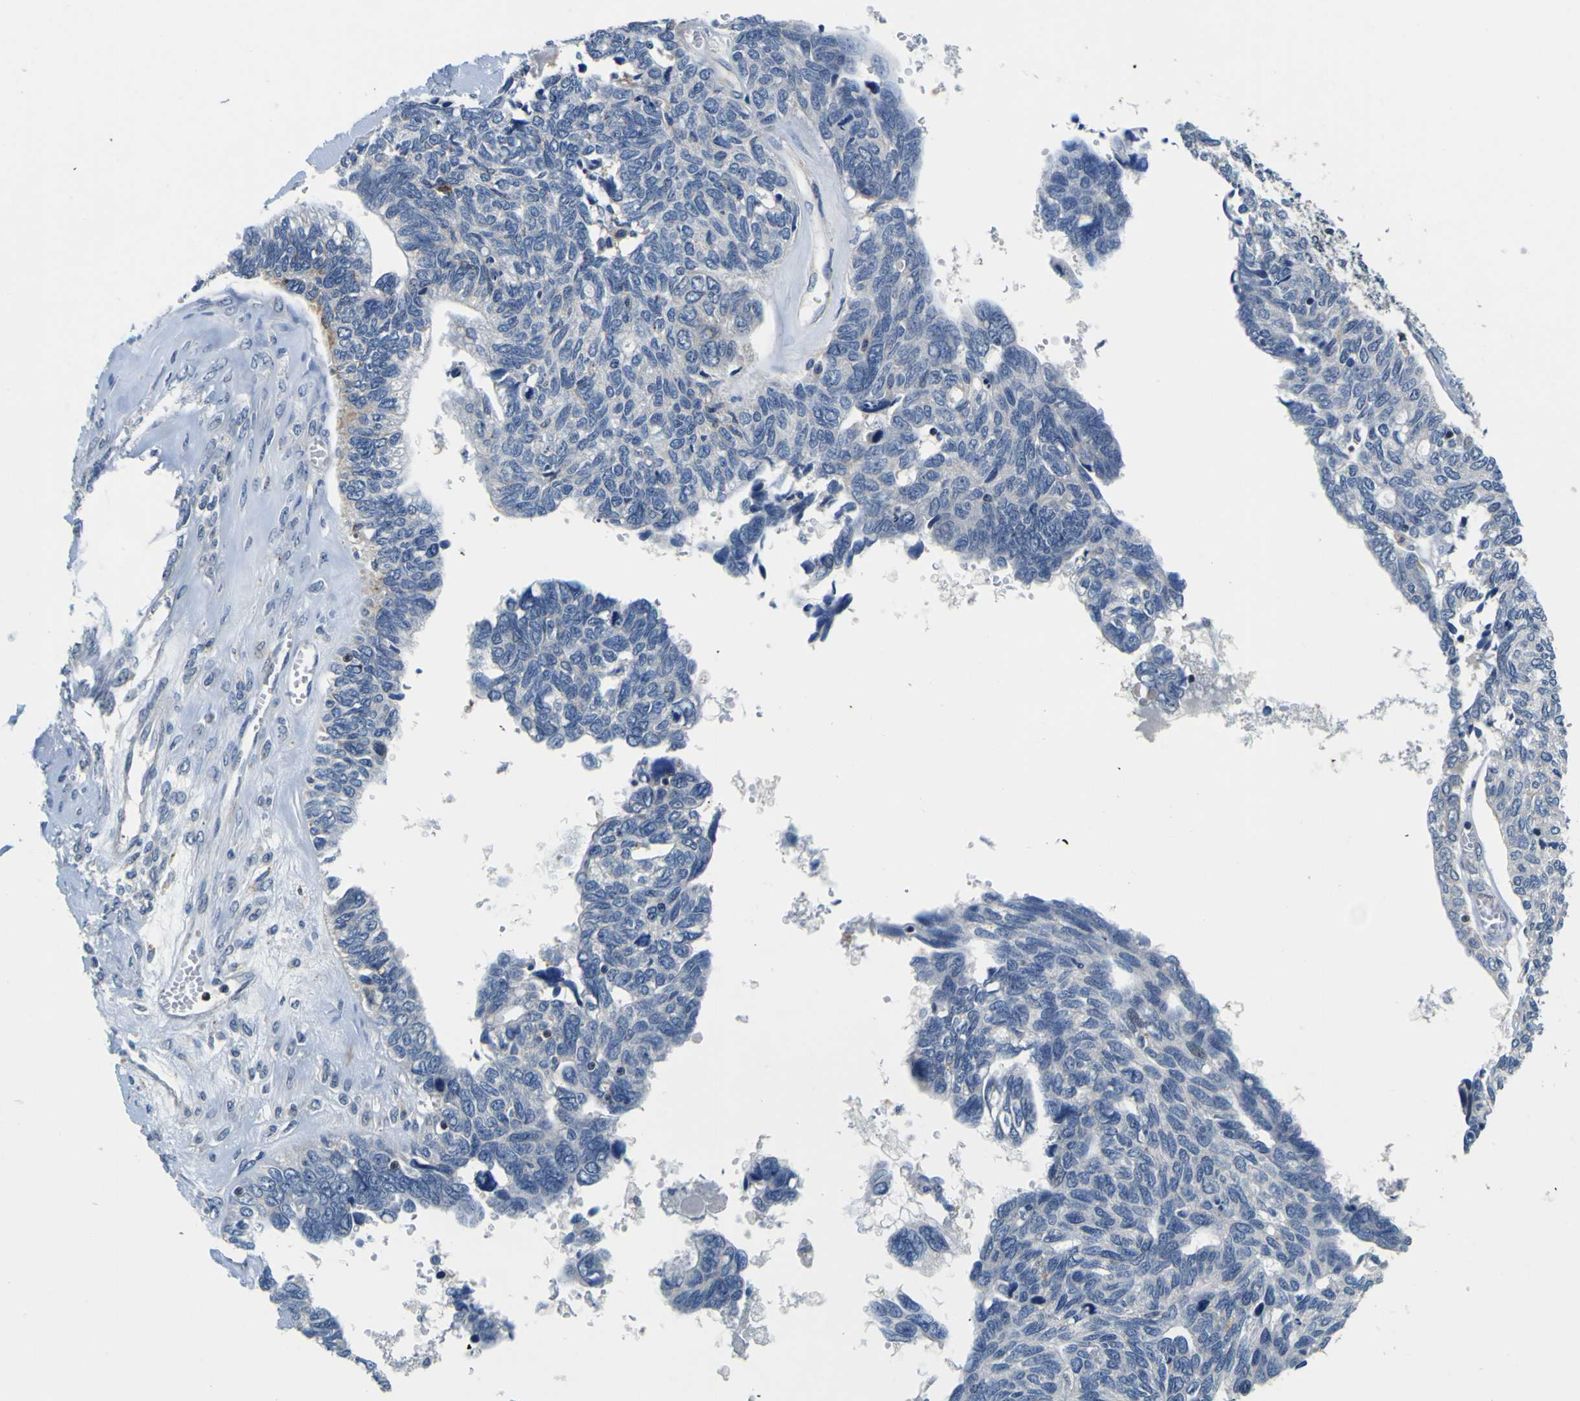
{"staining": {"intensity": "weak", "quantity": "<25%", "location": "cytoplasmic/membranous"}, "tissue": "ovarian cancer", "cell_type": "Tumor cells", "image_type": "cancer", "snomed": [{"axis": "morphology", "description": "Cystadenocarcinoma, serous, NOS"}, {"axis": "topography", "description": "Ovary"}], "caption": "Serous cystadenocarcinoma (ovarian) was stained to show a protein in brown. There is no significant positivity in tumor cells.", "gene": "TNIK", "patient": {"sex": "female", "age": 79}}